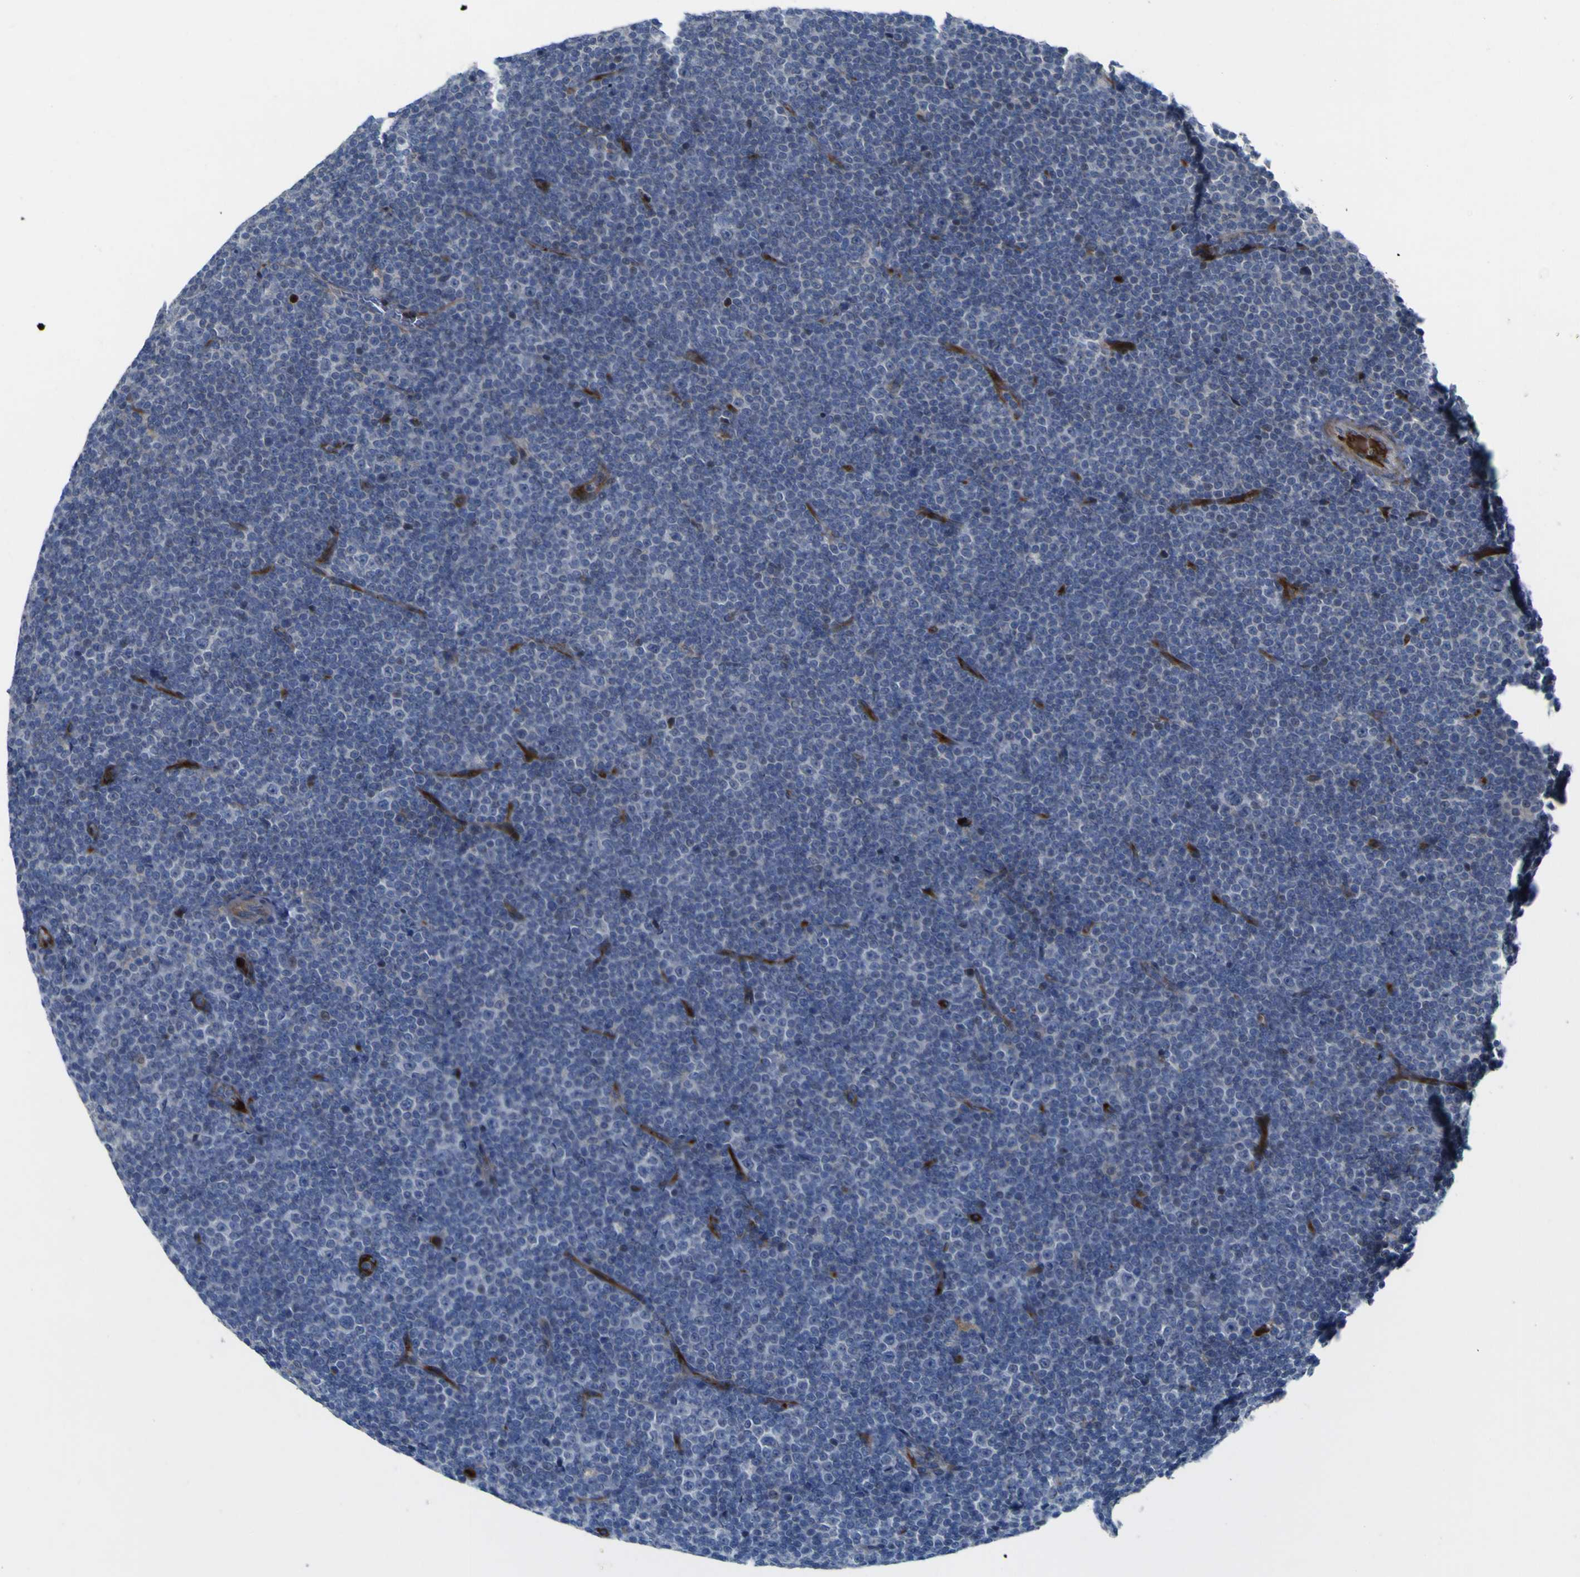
{"staining": {"intensity": "negative", "quantity": "none", "location": "none"}, "tissue": "lymphoma", "cell_type": "Tumor cells", "image_type": "cancer", "snomed": [{"axis": "morphology", "description": "Malignant lymphoma, non-Hodgkin's type, Low grade"}, {"axis": "topography", "description": "Lymph node"}], "caption": "An immunohistochemistry photomicrograph of malignant lymphoma, non-Hodgkin's type (low-grade) is shown. There is no staining in tumor cells of malignant lymphoma, non-Hodgkin's type (low-grade).", "gene": "NAV1", "patient": {"sex": "female", "age": 67}}